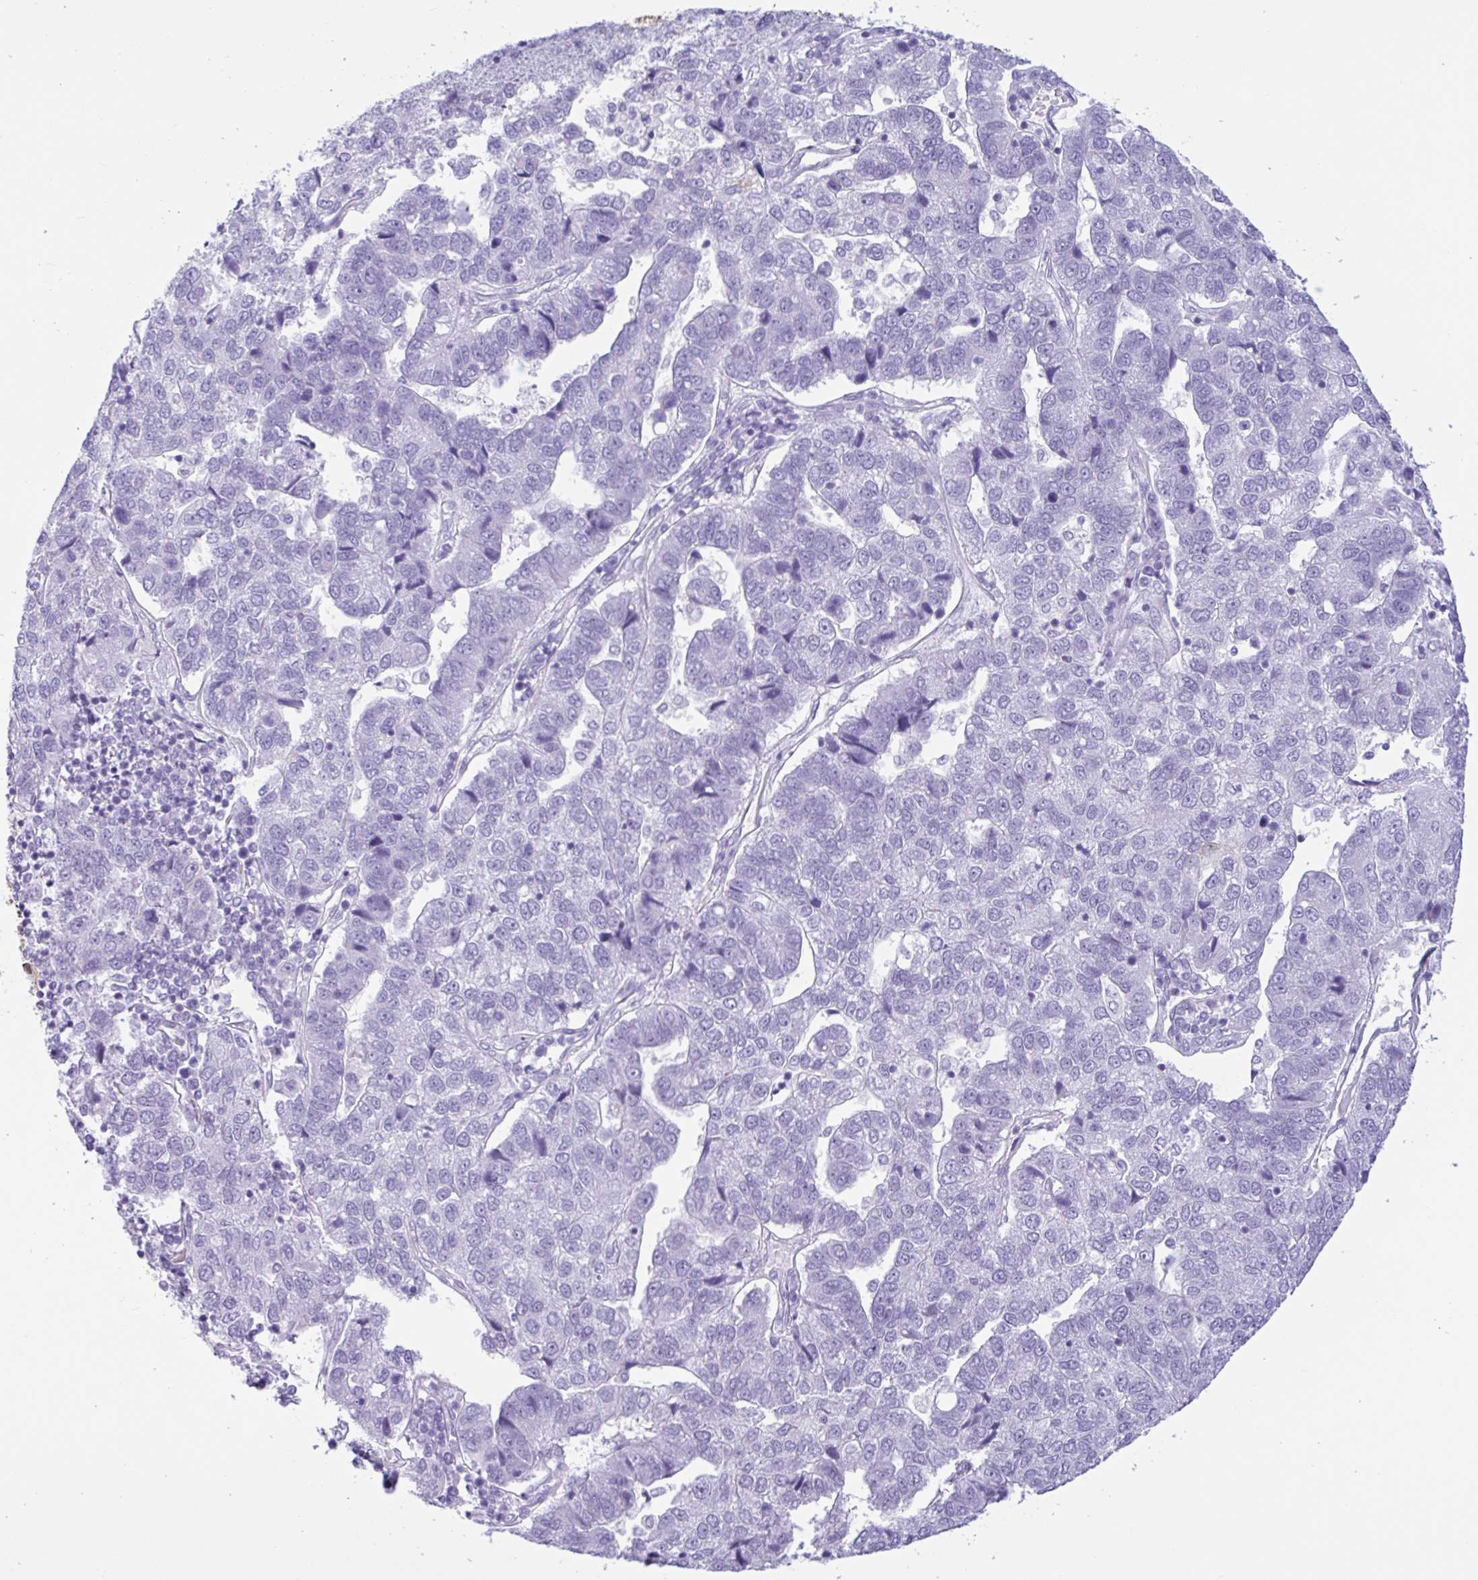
{"staining": {"intensity": "negative", "quantity": "none", "location": "none"}, "tissue": "pancreatic cancer", "cell_type": "Tumor cells", "image_type": "cancer", "snomed": [{"axis": "morphology", "description": "Adenocarcinoma, NOS"}, {"axis": "topography", "description": "Pancreas"}], "caption": "An image of pancreatic cancer stained for a protein exhibits no brown staining in tumor cells.", "gene": "CTSE", "patient": {"sex": "female", "age": 61}}